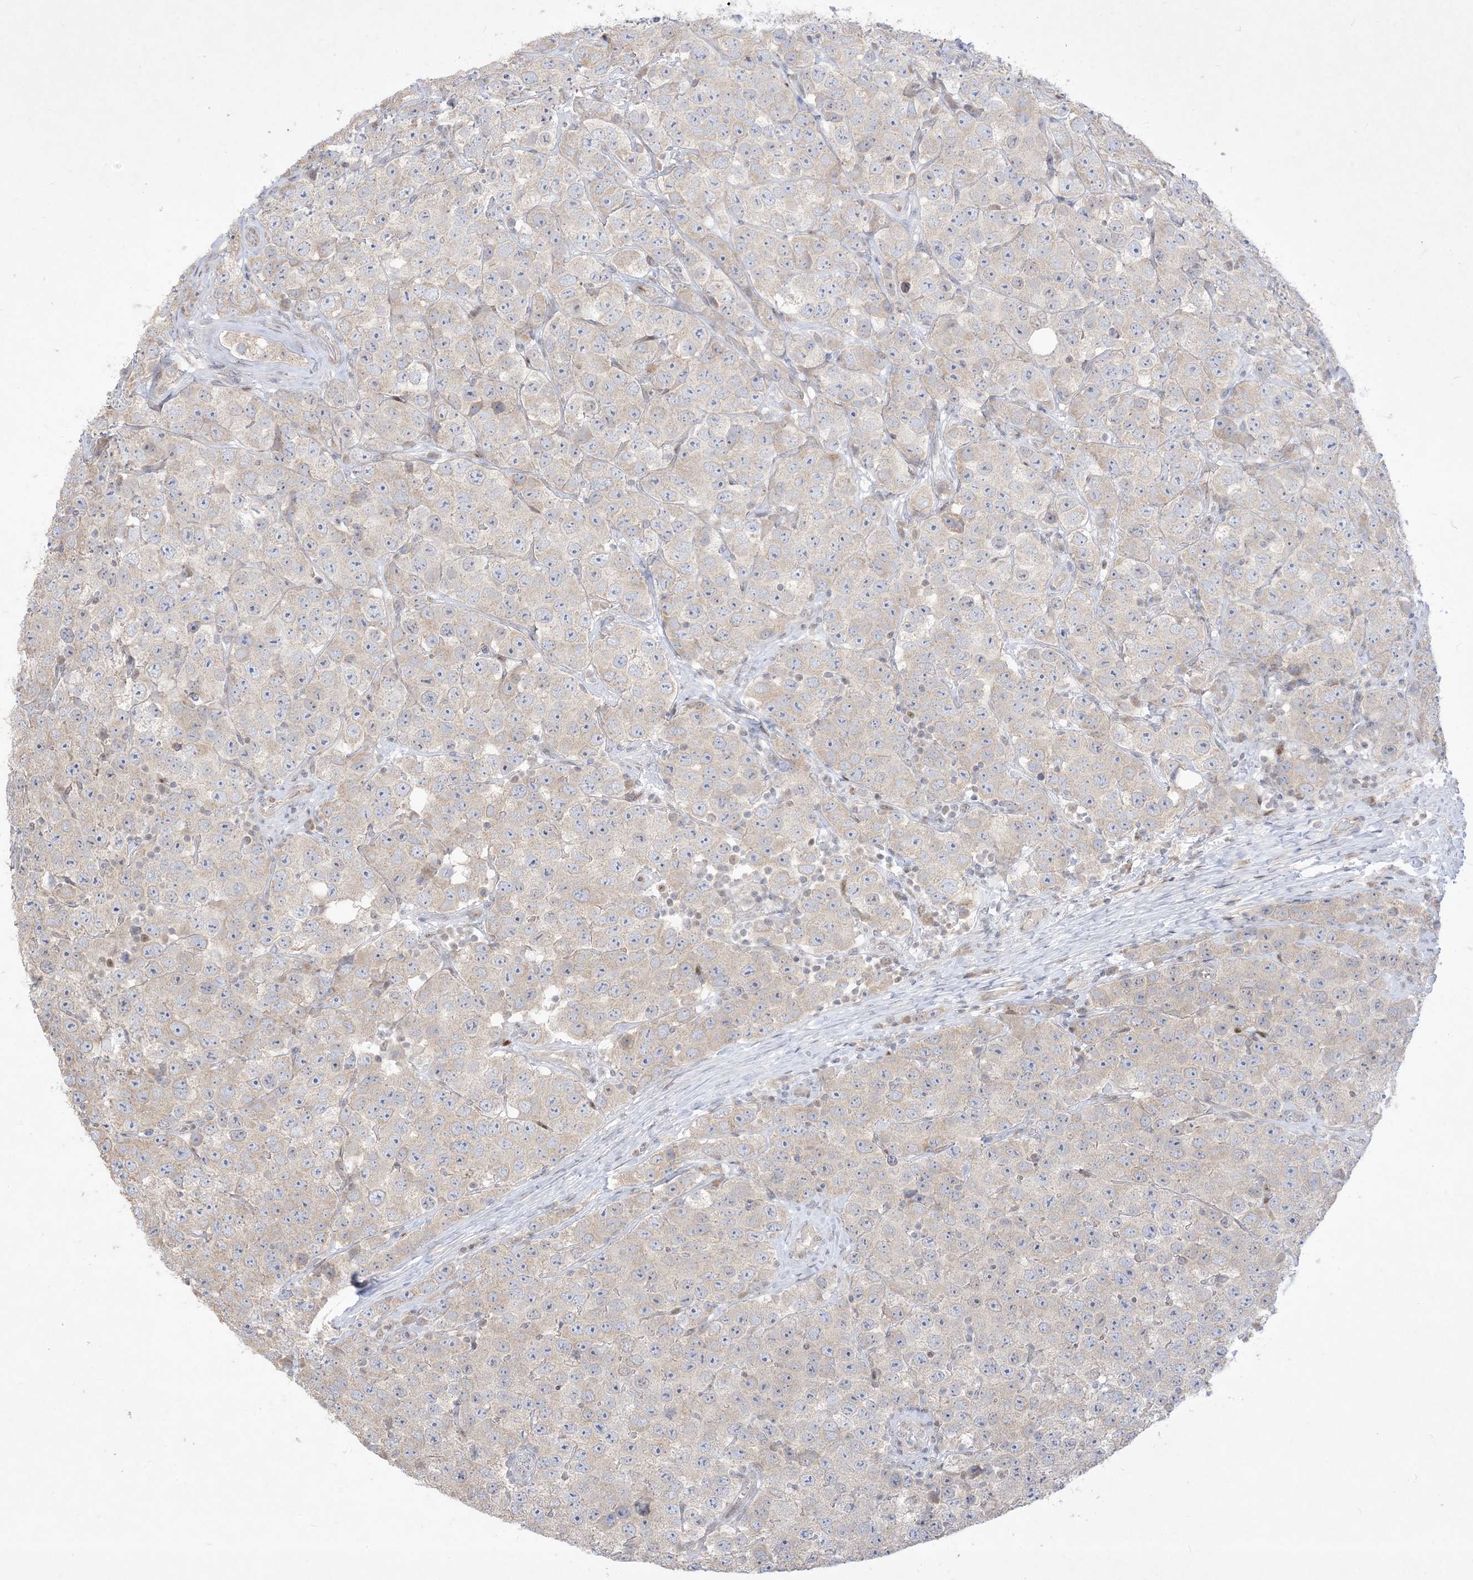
{"staining": {"intensity": "weak", "quantity": "25%-75%", "location": "cytoplasmic/membranous"}, "tissue": "testis cancer", "cell_type": "Tumor cells", "image_type": "cancer", "snomed": [{"axis": "morphology", "description": "Seminoma, NOS"}, {"axis": "topography", "description": "Testis"}], "caption": "Testis seminoma stained for a protein displays weak cytoplasmic/membranous positivity in tumor cells.", "gene": "BHLHE40", "patient": {"sex": "male", "age": 28}}